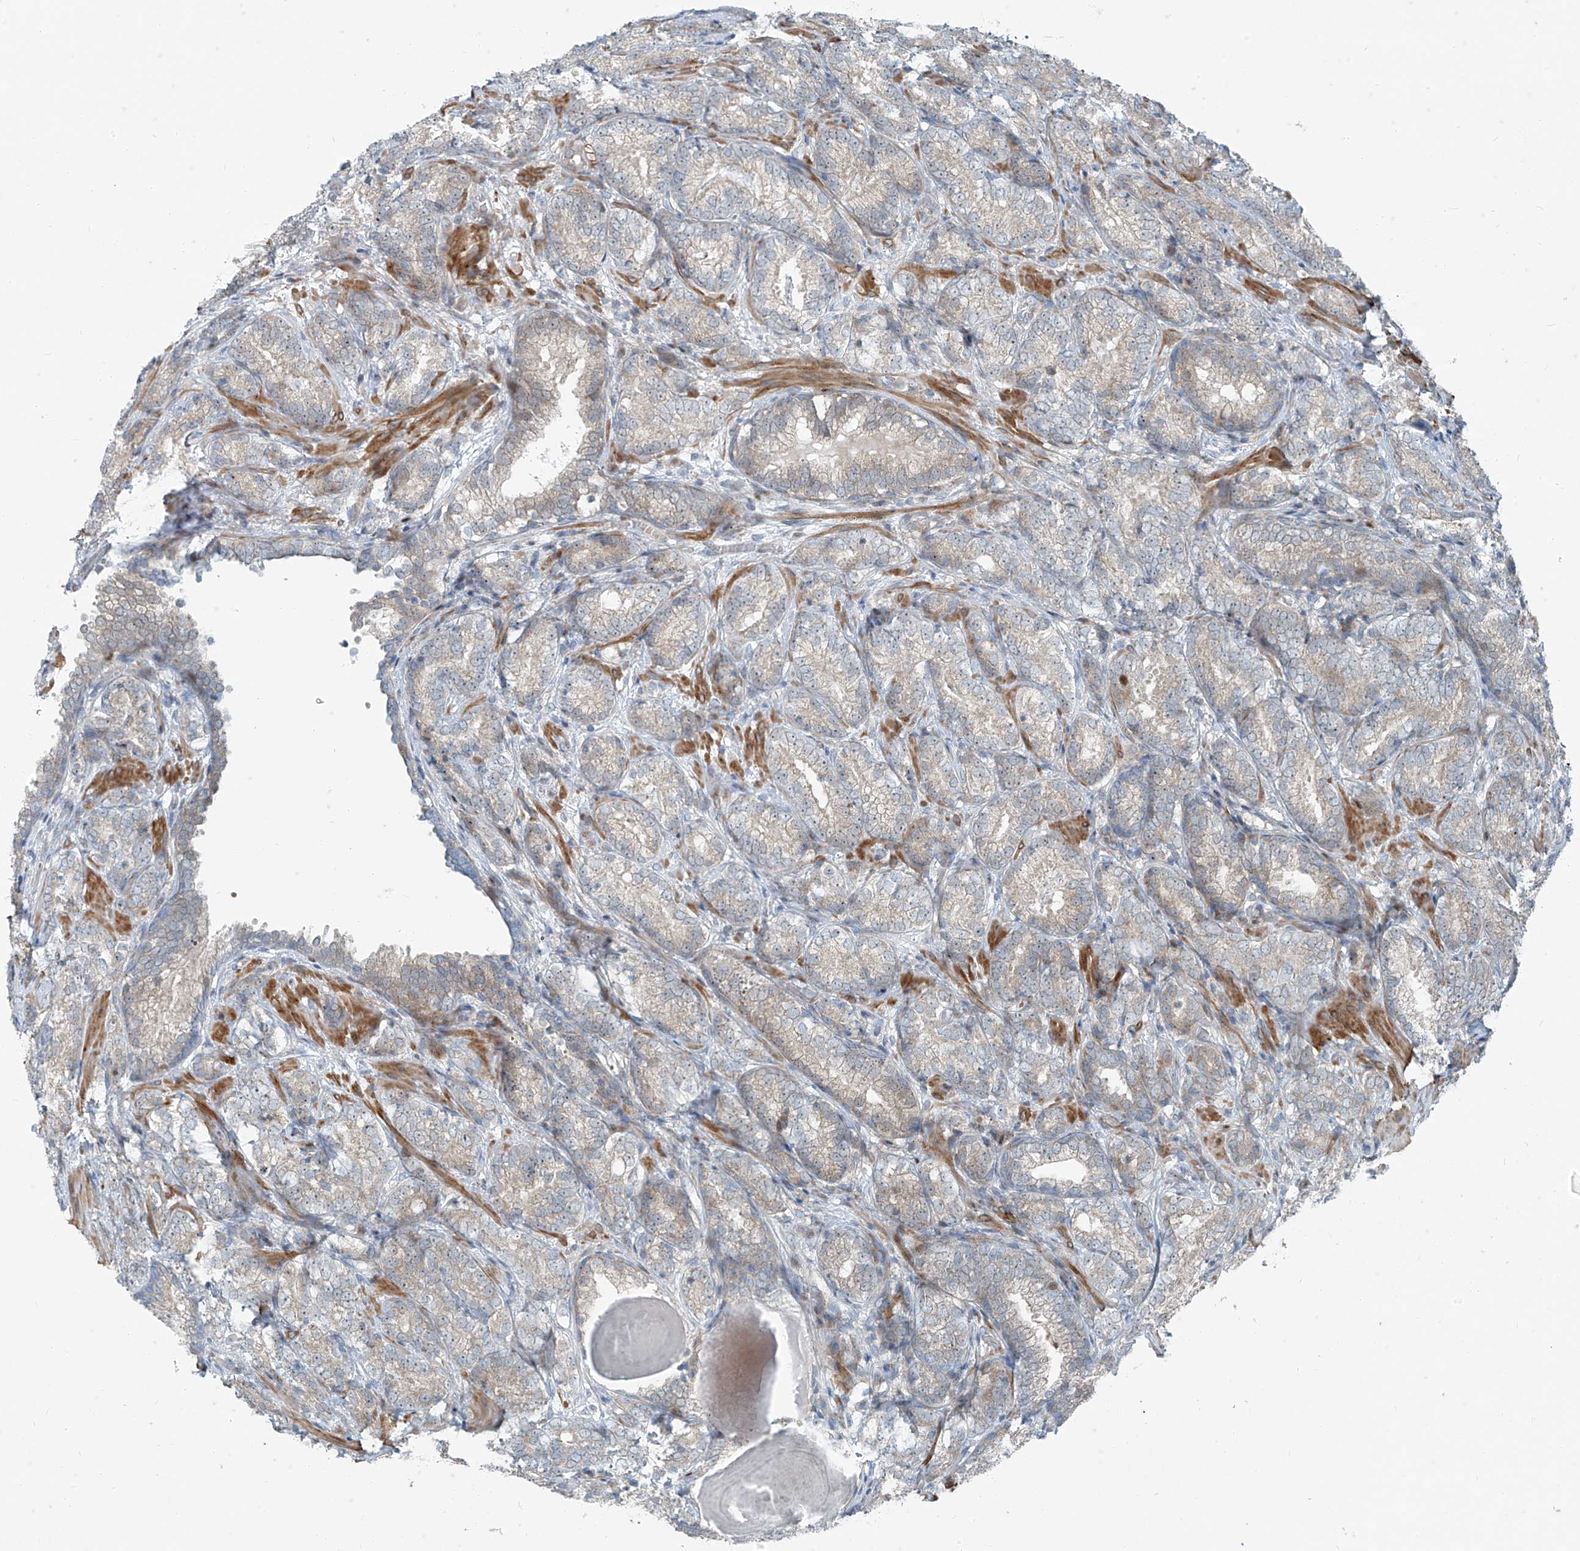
{"staining": {"intensity": "moderate", "quantity": "25%-75%", "location": "cytoplasmic/membranous"}, "tissue": "prostate cancer", "cell_type": "Tumor cells", "image_type": "cancer", "snomed": [{"axis": "morphology", "description": "Adenocarcinoma, High grade"}, {"axis": "topography", "description": "Prostate"}], "caption": "Human high-grade adenocarcinoma (prostate) stained with a brown dye demonstrates moderate cytoplasmic/membranous positive expression in about 25%-75% of tumor cells.", "gene": "PPCS", "patient": {"sex": "male", "age": 66}}